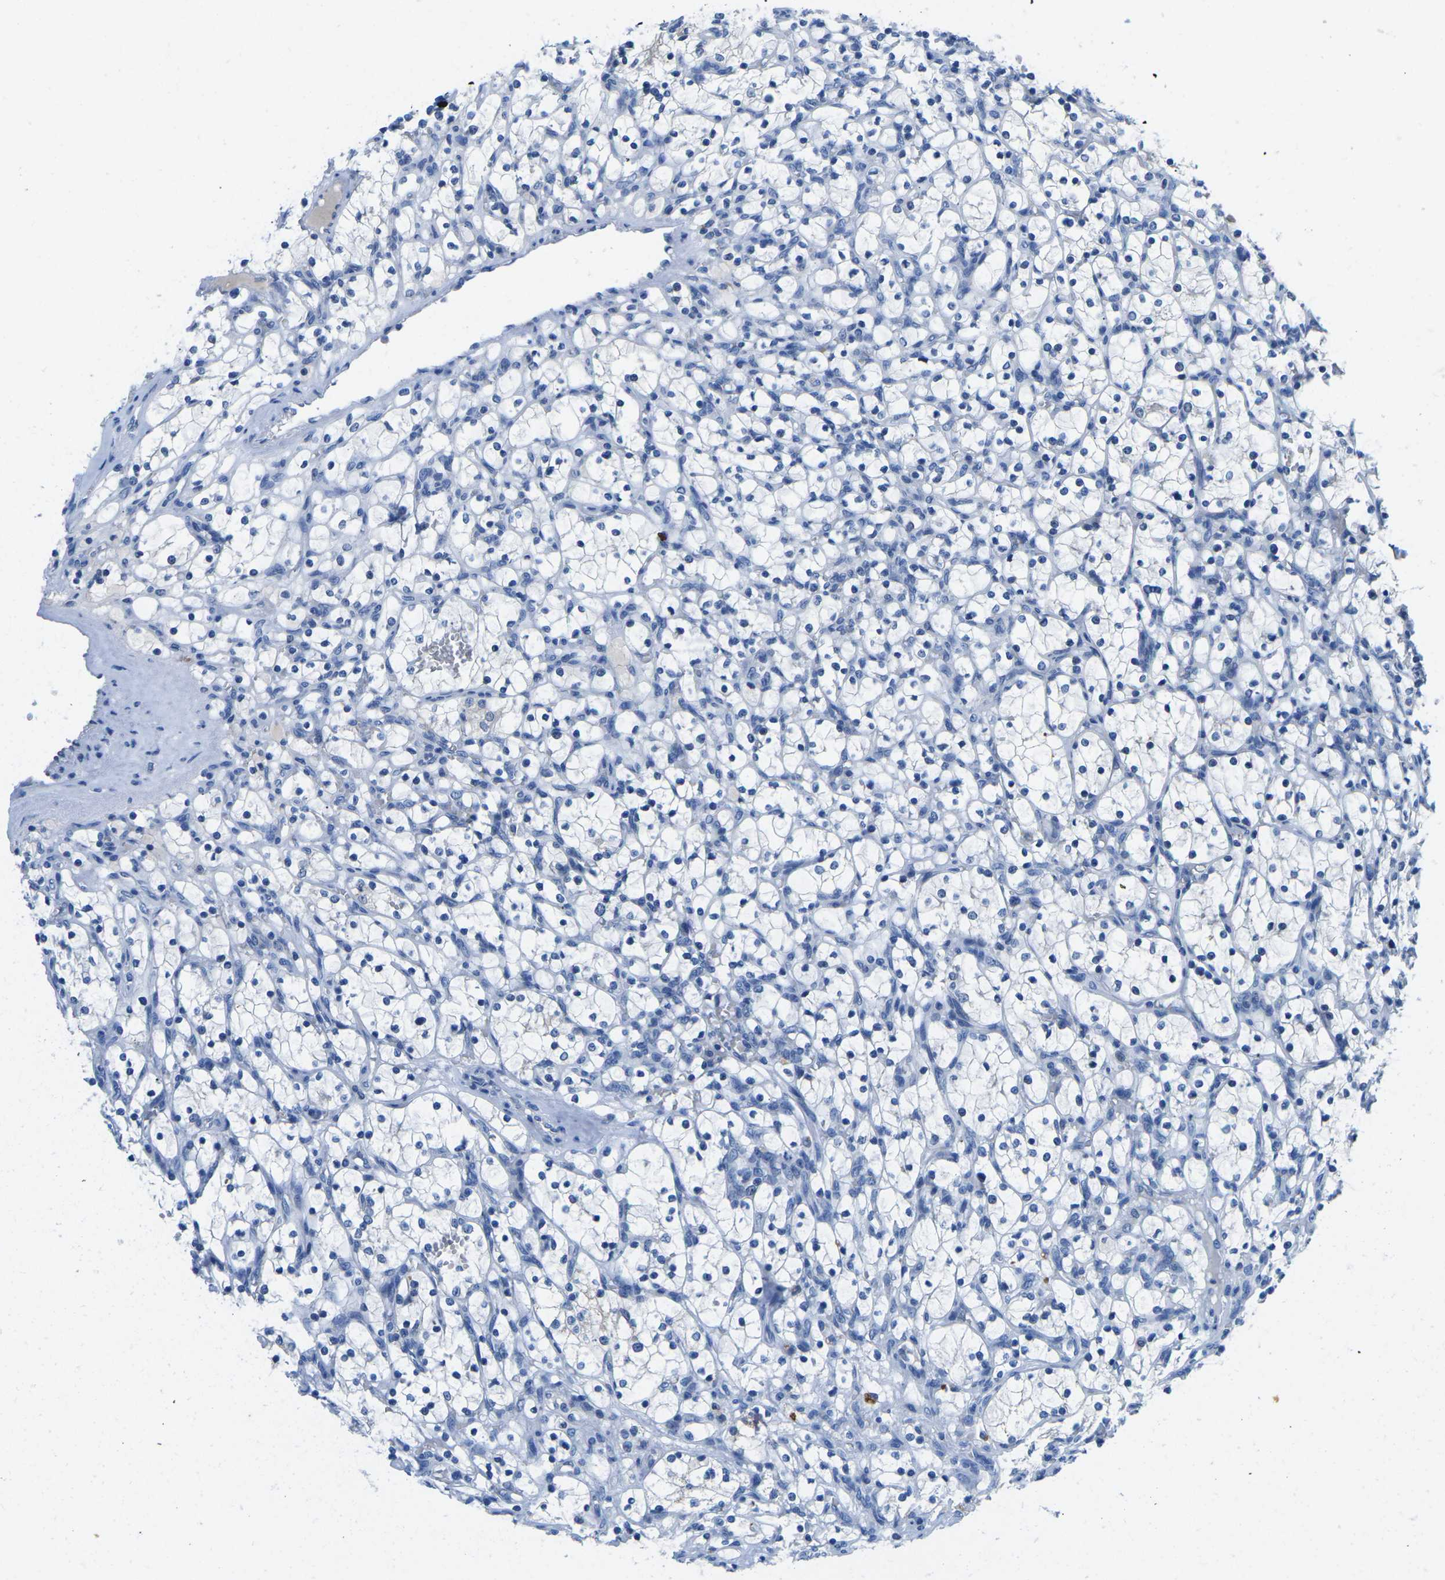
{"staining": {"intensity": "negative", "quantity": "none", "location": "none"}, "tissue": "renal cancer", "cell_type": "Tumor cells", "image_type": "cancer", "snomed": [{"axis": "morphology", "description": "Adenocarcinoma, NOS"}, {"axis": "topography", "description": "Kidney"}], "caption": "An image of renal cancer (adenocarcinoma) stained for a protein reveals no brown staining in tumor cells.", "gene": "TM6SF1", "patient": {"sex": "female", "age": 69}}